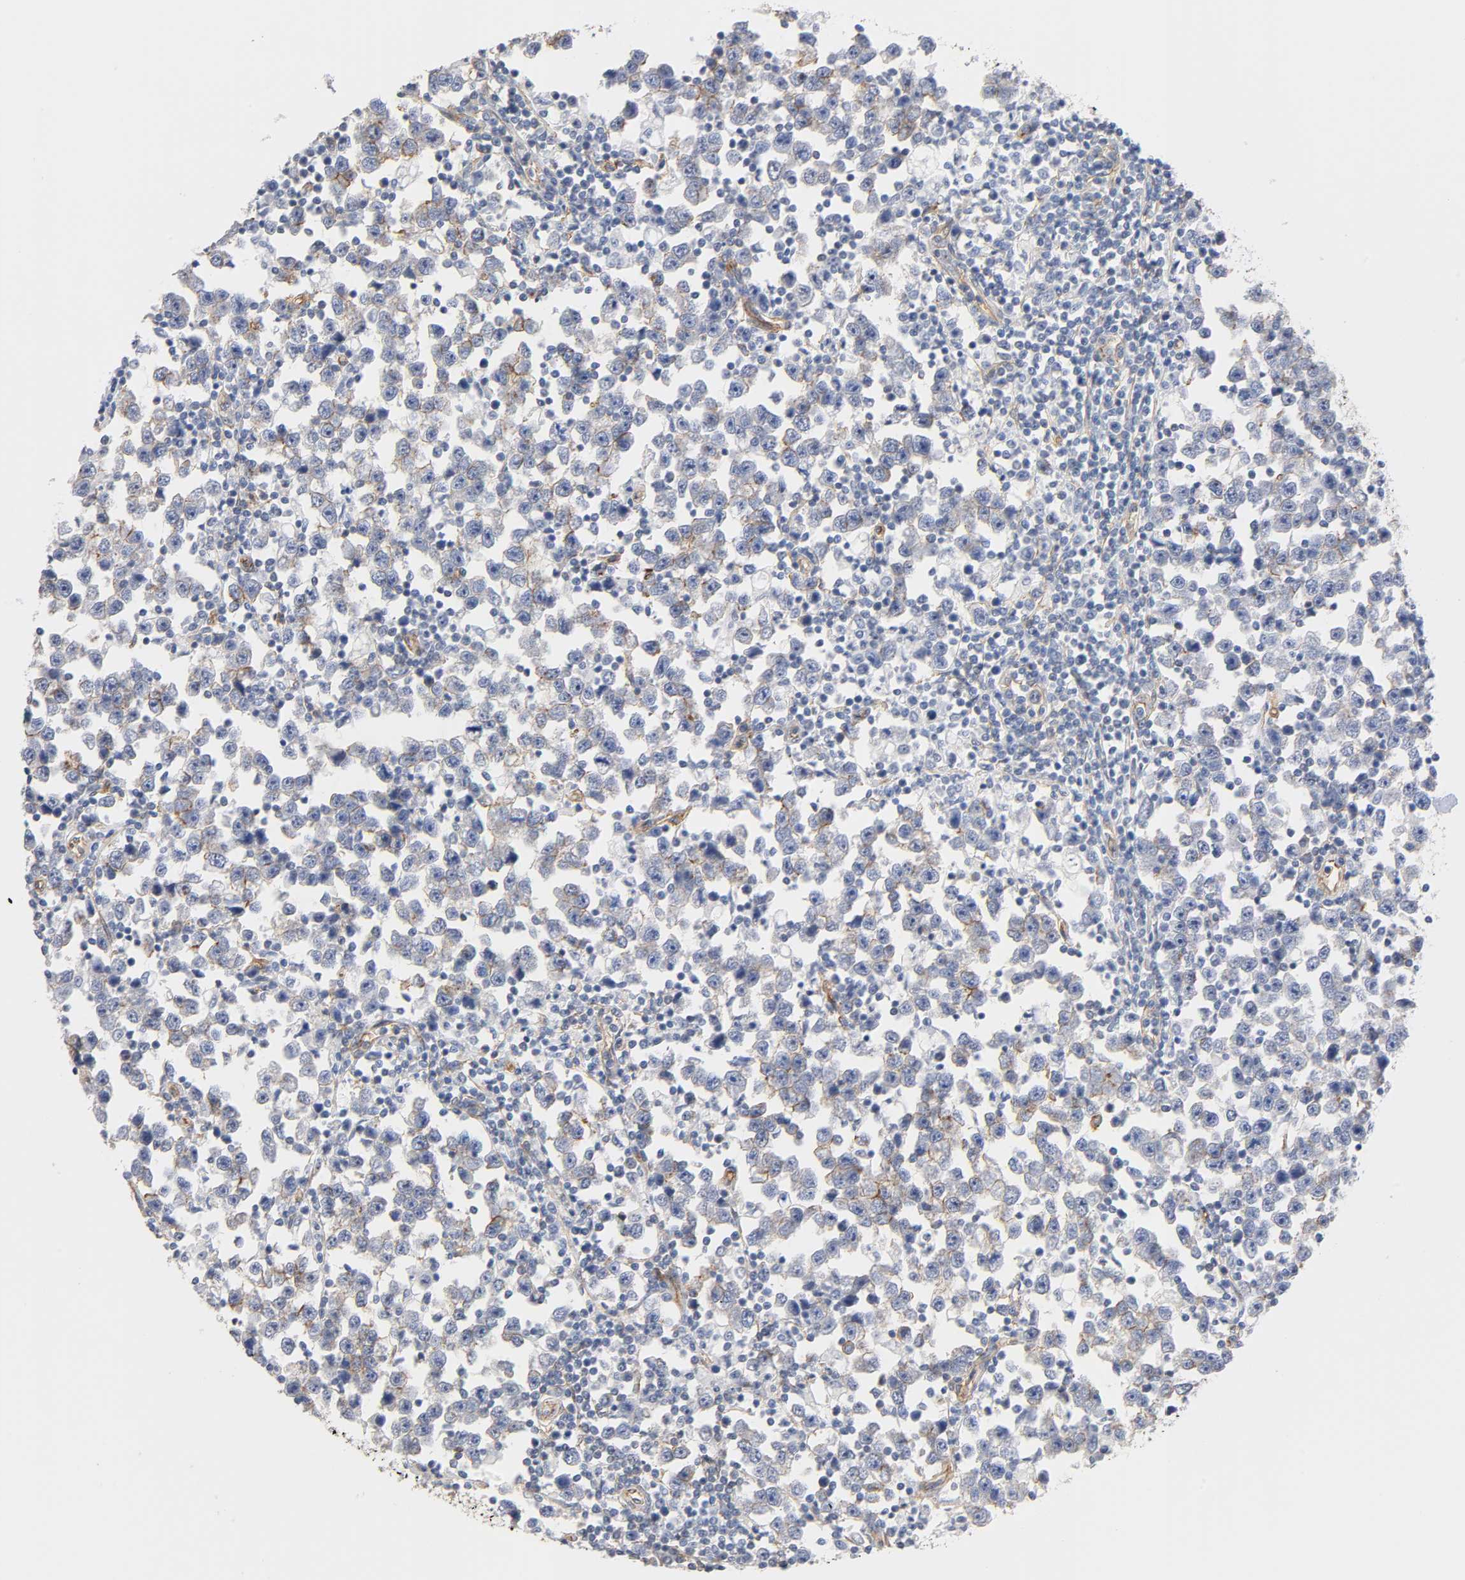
{"staining": {"intensity": "weak", "quantity": "25%-75%", "location": "cytoplasmic/membranous"}, "tissue": "testis cancer", "cell_type": "Tumor cells", "image_type": "cancer", "snomed": [{"axis": "morphology", "description": "Seminoma, NOS"}, {"axis": "topography", "description": "Testis"}], "caption": "An immunohistochemistry image of neoplastic tissue is shown. Protein staining in brown highlights weak cytoplasmic/membranous positivity in testis seminoma within tumor cells. (IHC, brightfield microscopy, high magnification).", "gene": "SPTAN1", "patient": {"sex": "male", "age": 43}}